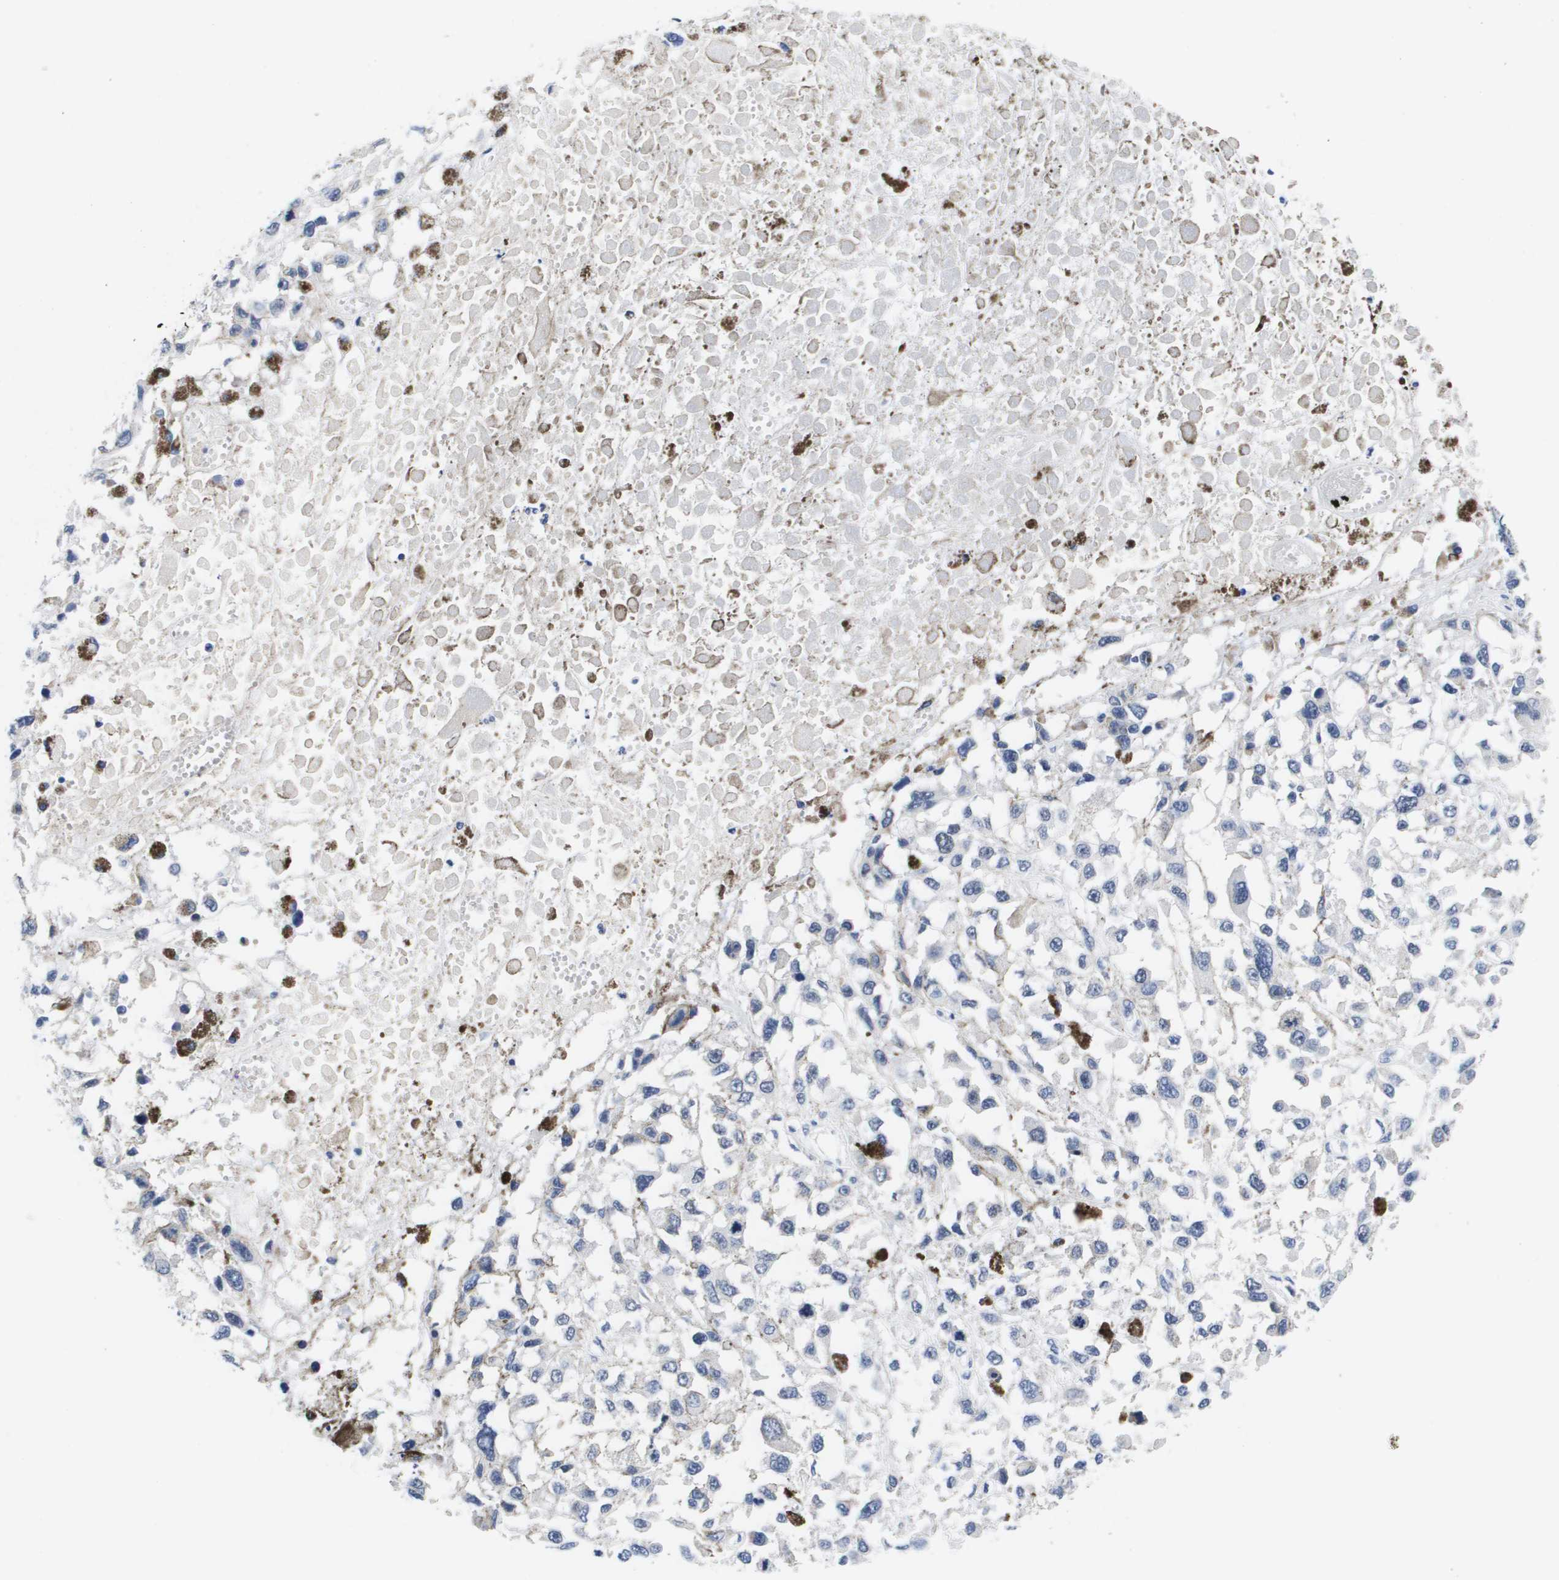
{"staining": {"intensity": "negative", "quantity": "none", "location": "none"}, "tissue": "melanoma", "cell_type": "Tumor cells", "image_type": "cancer", "snomed": [{"axis": "morphology", "description": "Malignant melanoma, Metastatic site"}, {"axis": "topography", "description": "Lymph node"}], "caption": "Immunohistochemistry (IHC) of malignant melanoma (metastatic site) displays no expression in tumor cells.", "gene": "HMOX1", "patient": {"sex": "male", "age": 59}}